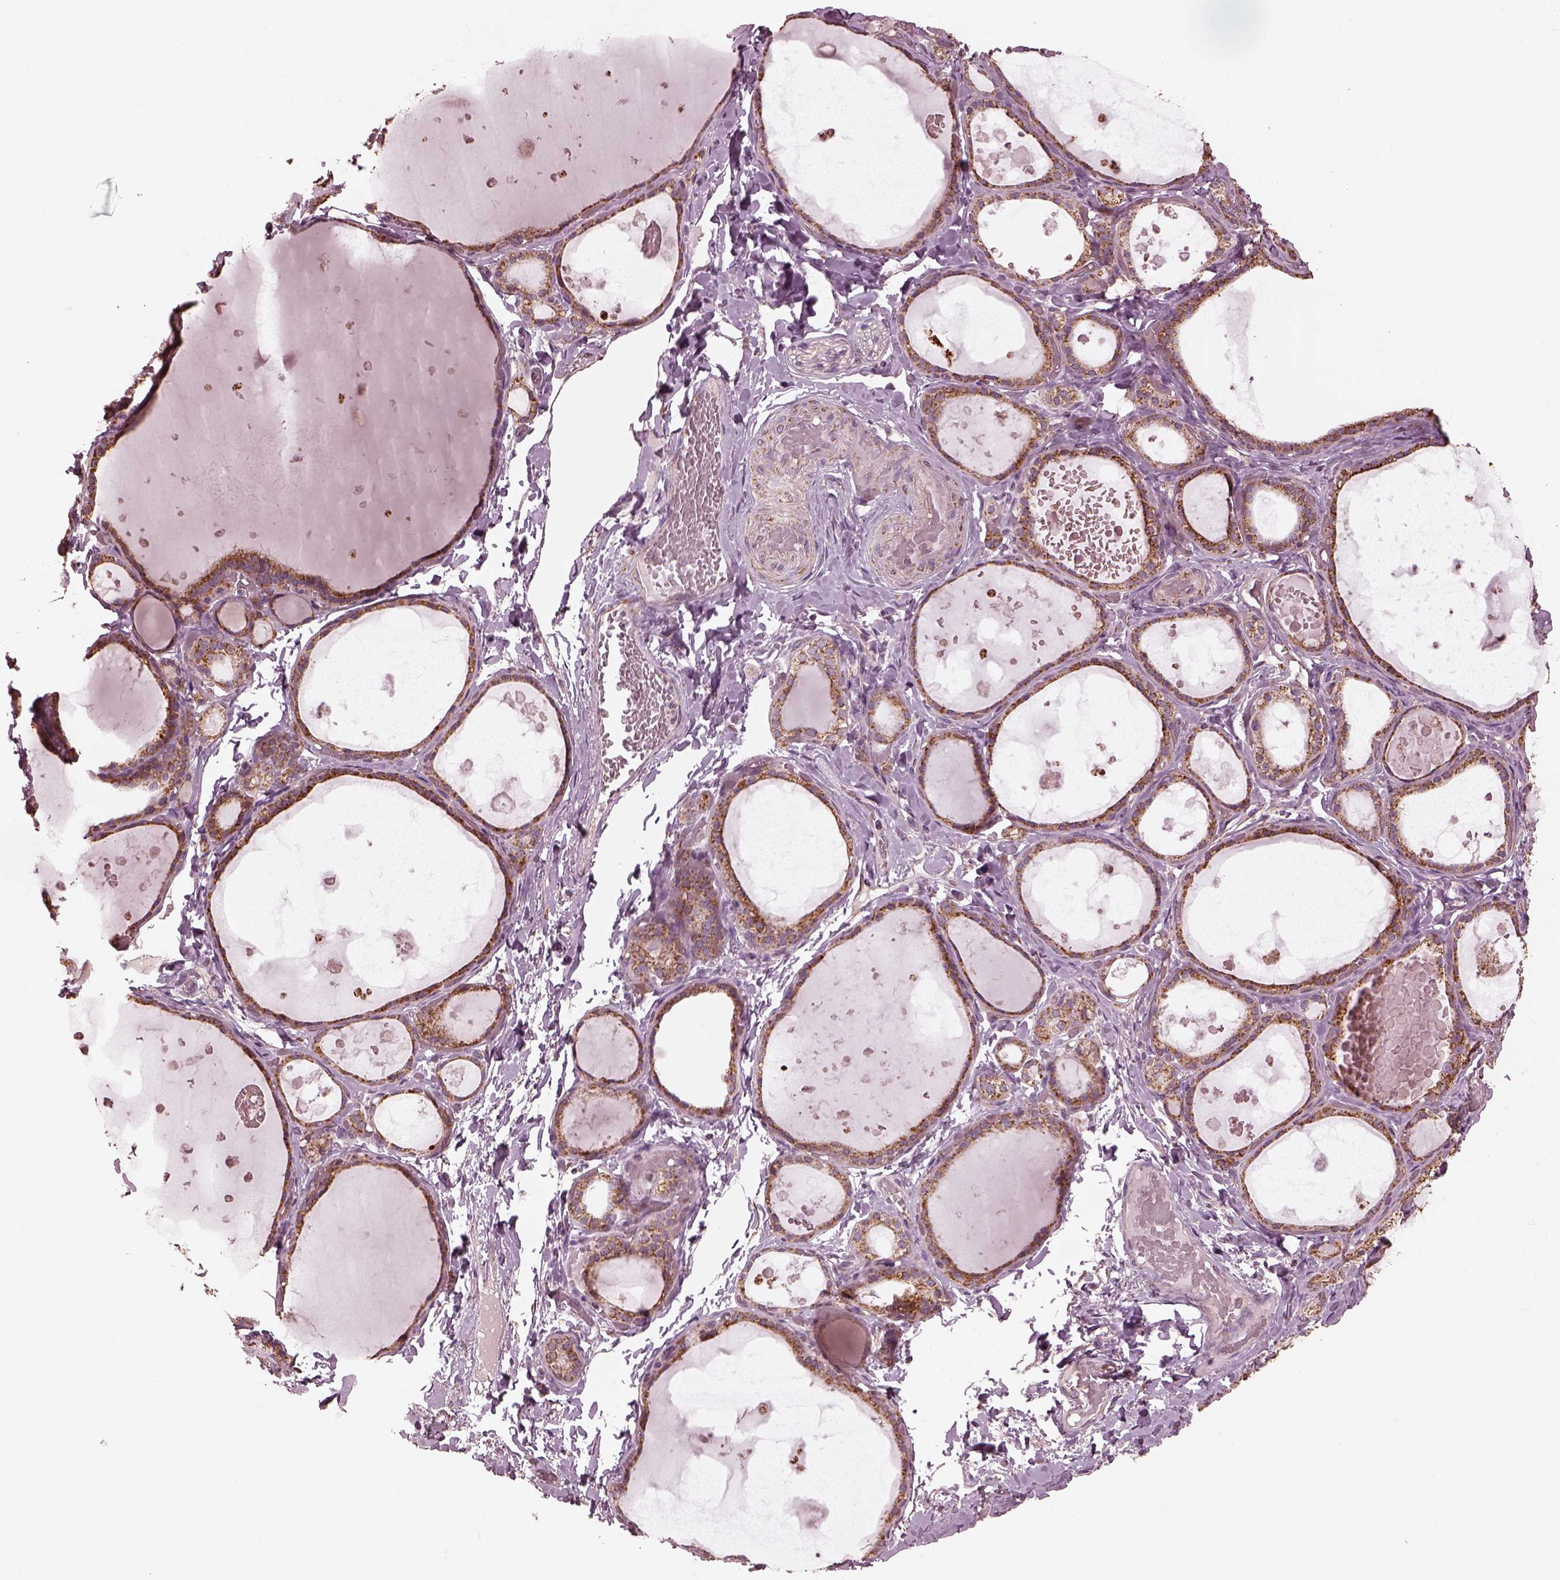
{"staining": {"intensity": "moderate", "quantity": ">75%", "location": "cytoplasmic/membranous"}, "tissue": "thyroid gland", "cell_type": "Glandular cells", "image_type": "normal", "snomed": [{"axis": "morphology", "description": "Normal tissue, NOS"}, {"axis": "topography", "description": "Thyroid gland"}], "caption": "IHC of benign thyroid gland exhibits medium levels of moderate cytoplasmic/membranous expression in approximately >75% of glandular cells.", "gene": "NDUFB10", "patient": {"sex": "female", "age": 56}}